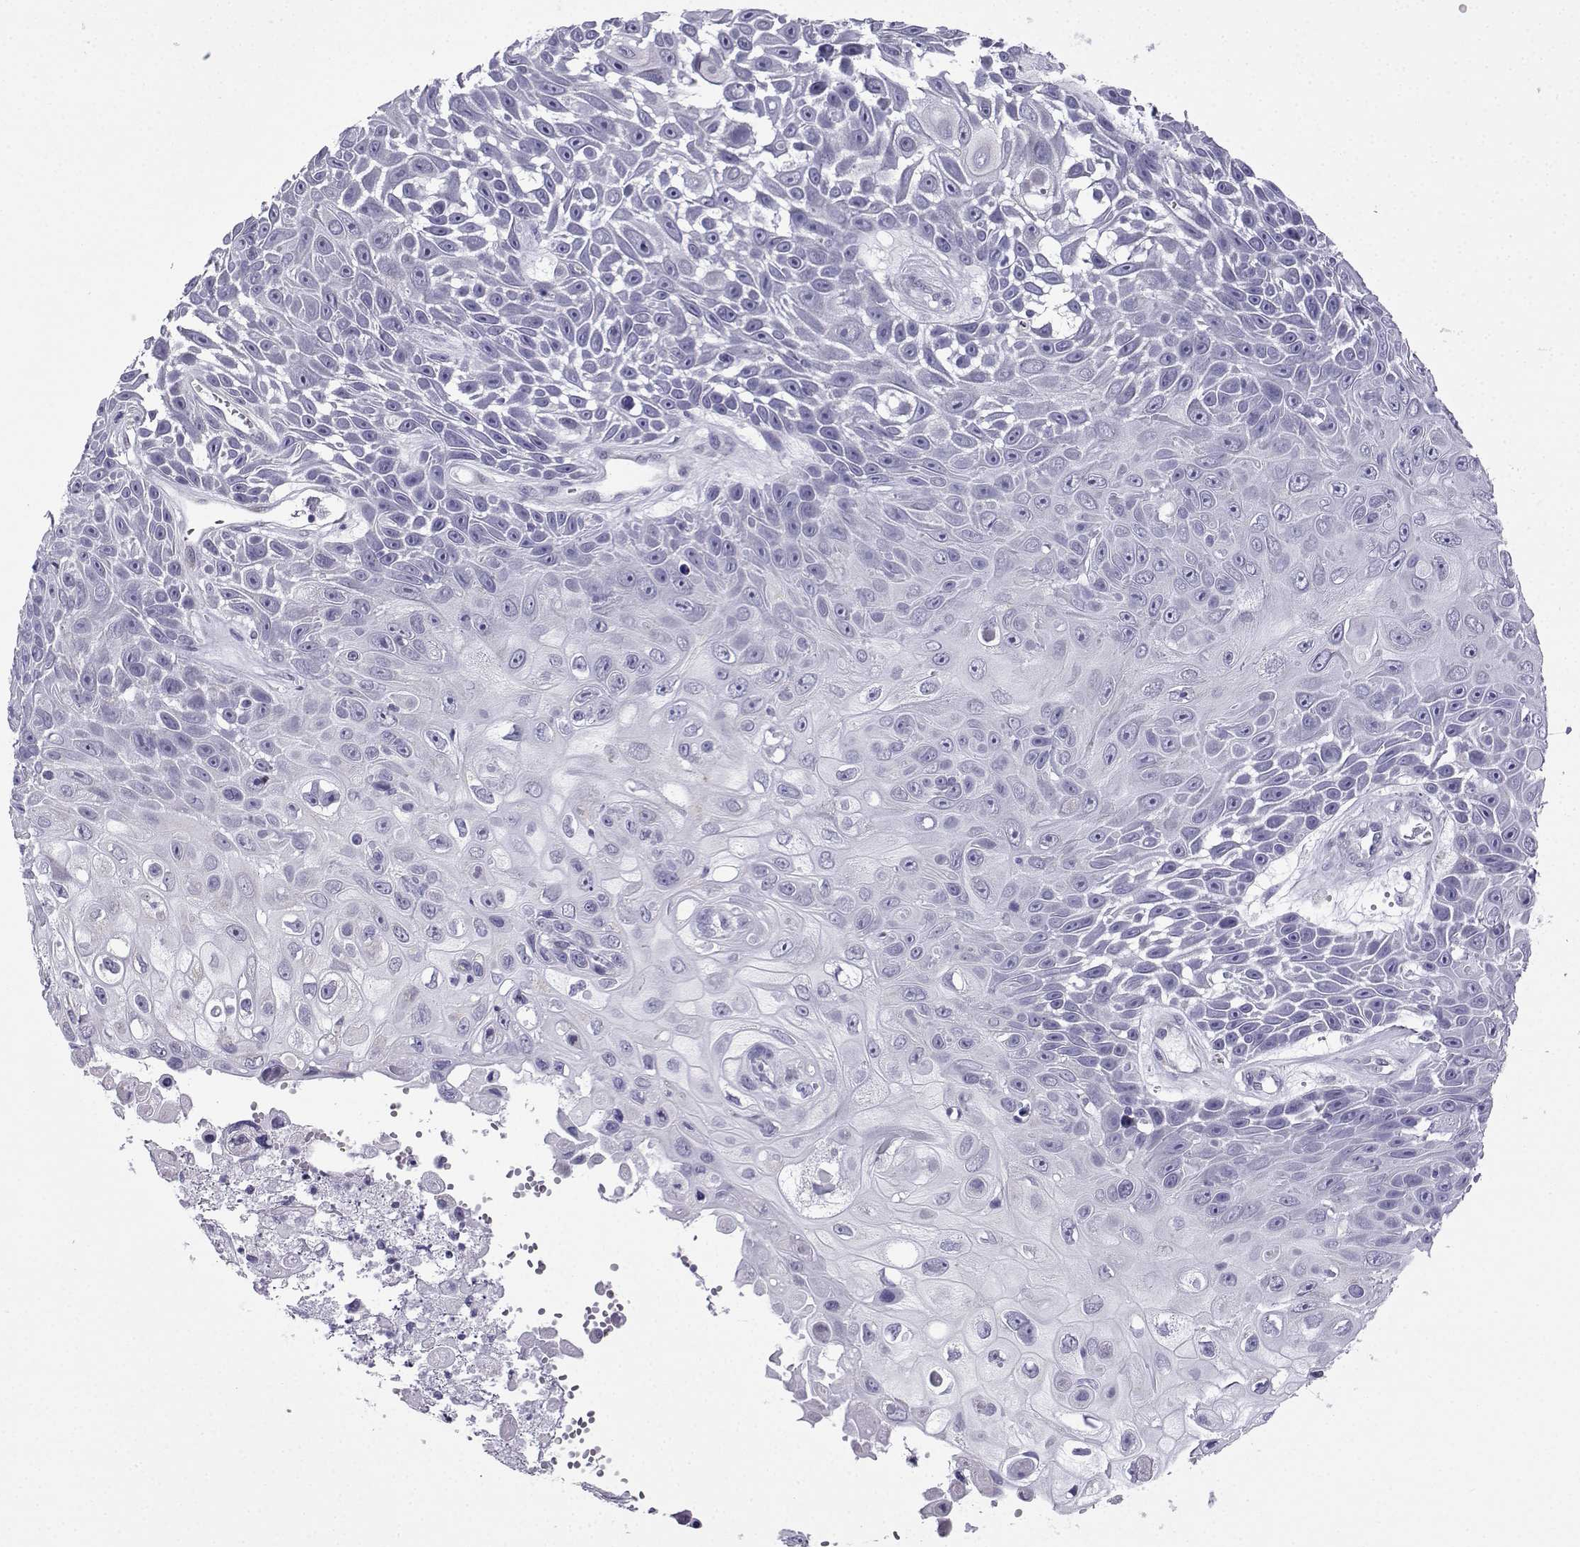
{"staining": {"intensity": "negative", "quantity": "none", "location": "none"}, "tissue": "skin cancer", "cell_type": "Tumor cells", "image_type": "cancer", "snomed": [{"axis": "morphology", "description": "Squamous cell carcinoma, NOS"}, {"axis": "topography", "description": "Skin"}], "caption": "DAB (3,3'-diaminobenzidine) immunohistochemical staining of skin cancer demonstrates no significant expression in tumor cells. Nuclei are stained in blue.", "gene": "ACRBP", "patient": {"sex": "male", "age": 82}}